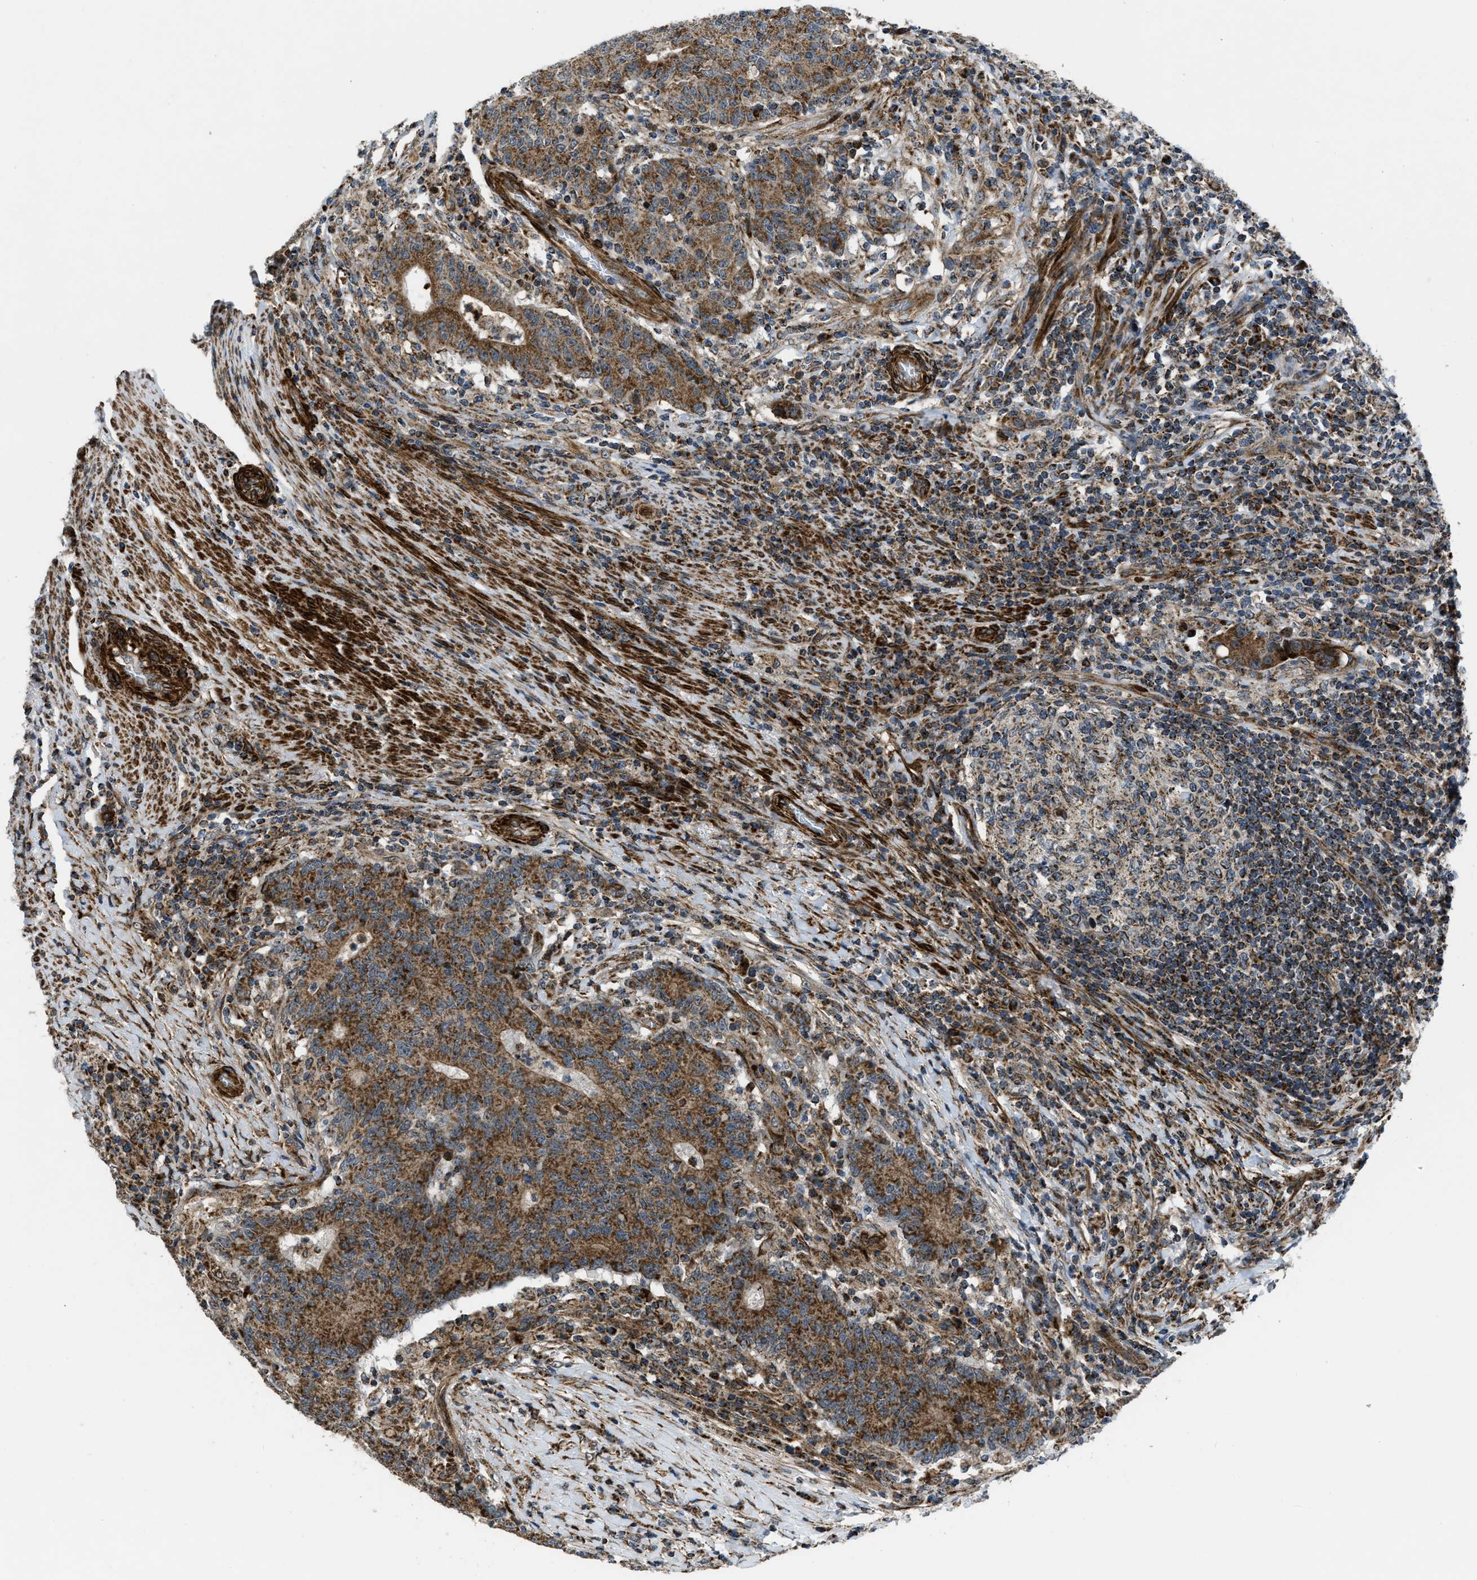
{"staining": {"intensity": "moderate", "quantity": ">75%", "location": "cytoplasmic/membranous"}, "tissue": "colorectal cancer", "cell_type": "Tumor cells", "image_type": "cancer", "snomed": [{"axis": "morphology", "description": "Normal tissue, NOS"}, {"axis": "morphology", "description": "Adenocarcinoma, NOS"}, {"axis": "topography", "description": "Colon"}], "caption": "High-power microscopy captured an immunohistochemistry (IHC) histopathology image of colorectal cancer (adenocarcinoma), revealing moderate cytoplasmic/membranous staining in approximately >75% of tumor cells.", "gene": "GSDME", "patient": {"sex": "female", "age": 75}}